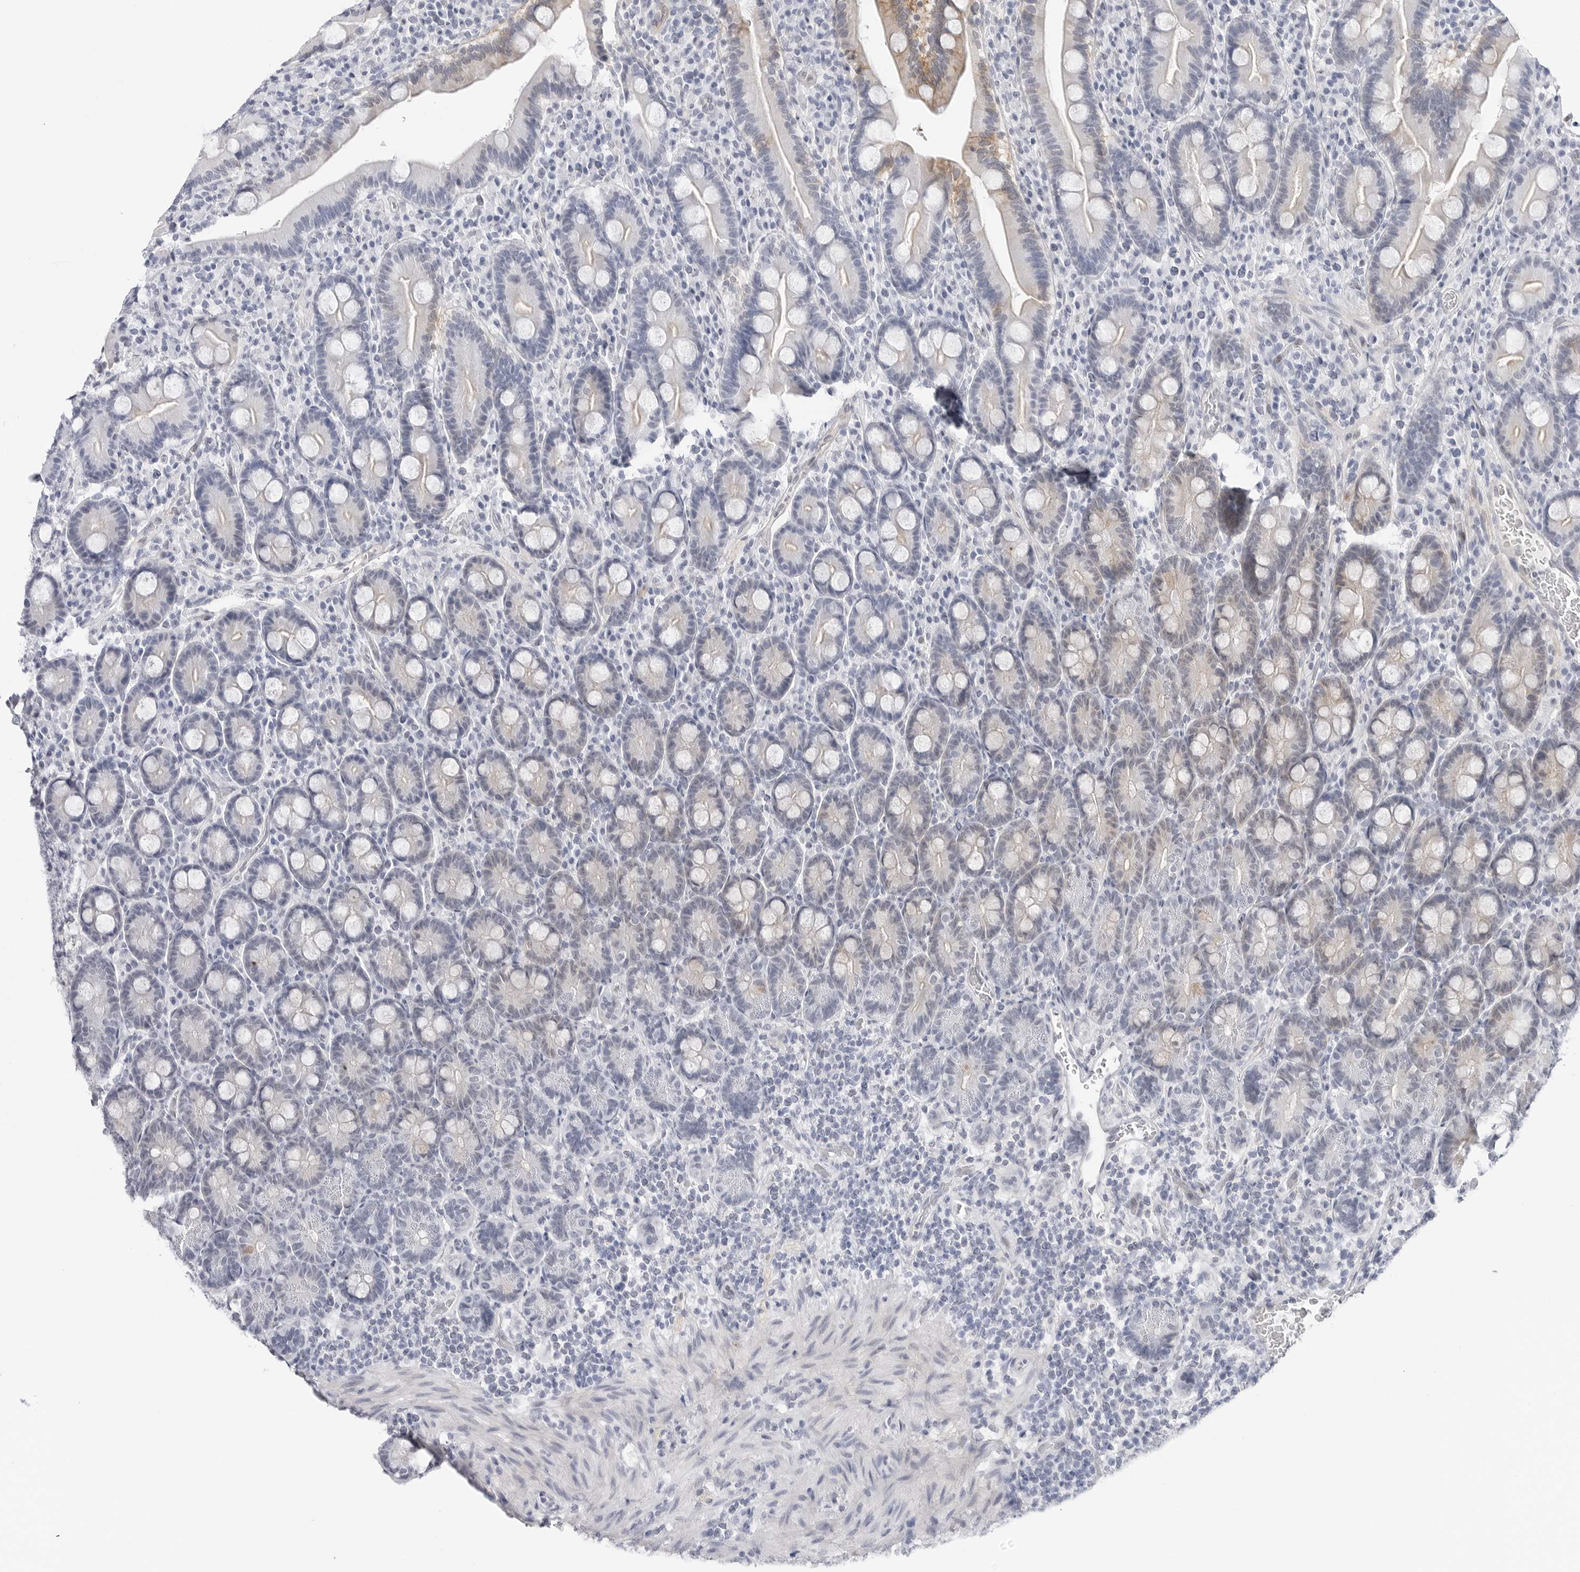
{"staining": {"intensity": "strong", "quantity": "<25%", "location": "cytoplasmic/membranous"}, "tissue": "duodenum", "cell_type": "Glandular cells", "image_type": "normal", "snomed": [{"axis": "morphology", "description": "Normal tissue, NOS"}, {"axis": "topography", "description": "Duodenum"}], "caption": "IHC histopathology image of unremarkable human duodenum stained for a protein (brown), which demonstrates medium levels of strong cytoplasmic/membranous positivity in about <25% of glandular cells.", "gene": "SLC19A1", "patient": {"sex": "male", "age": 35}}